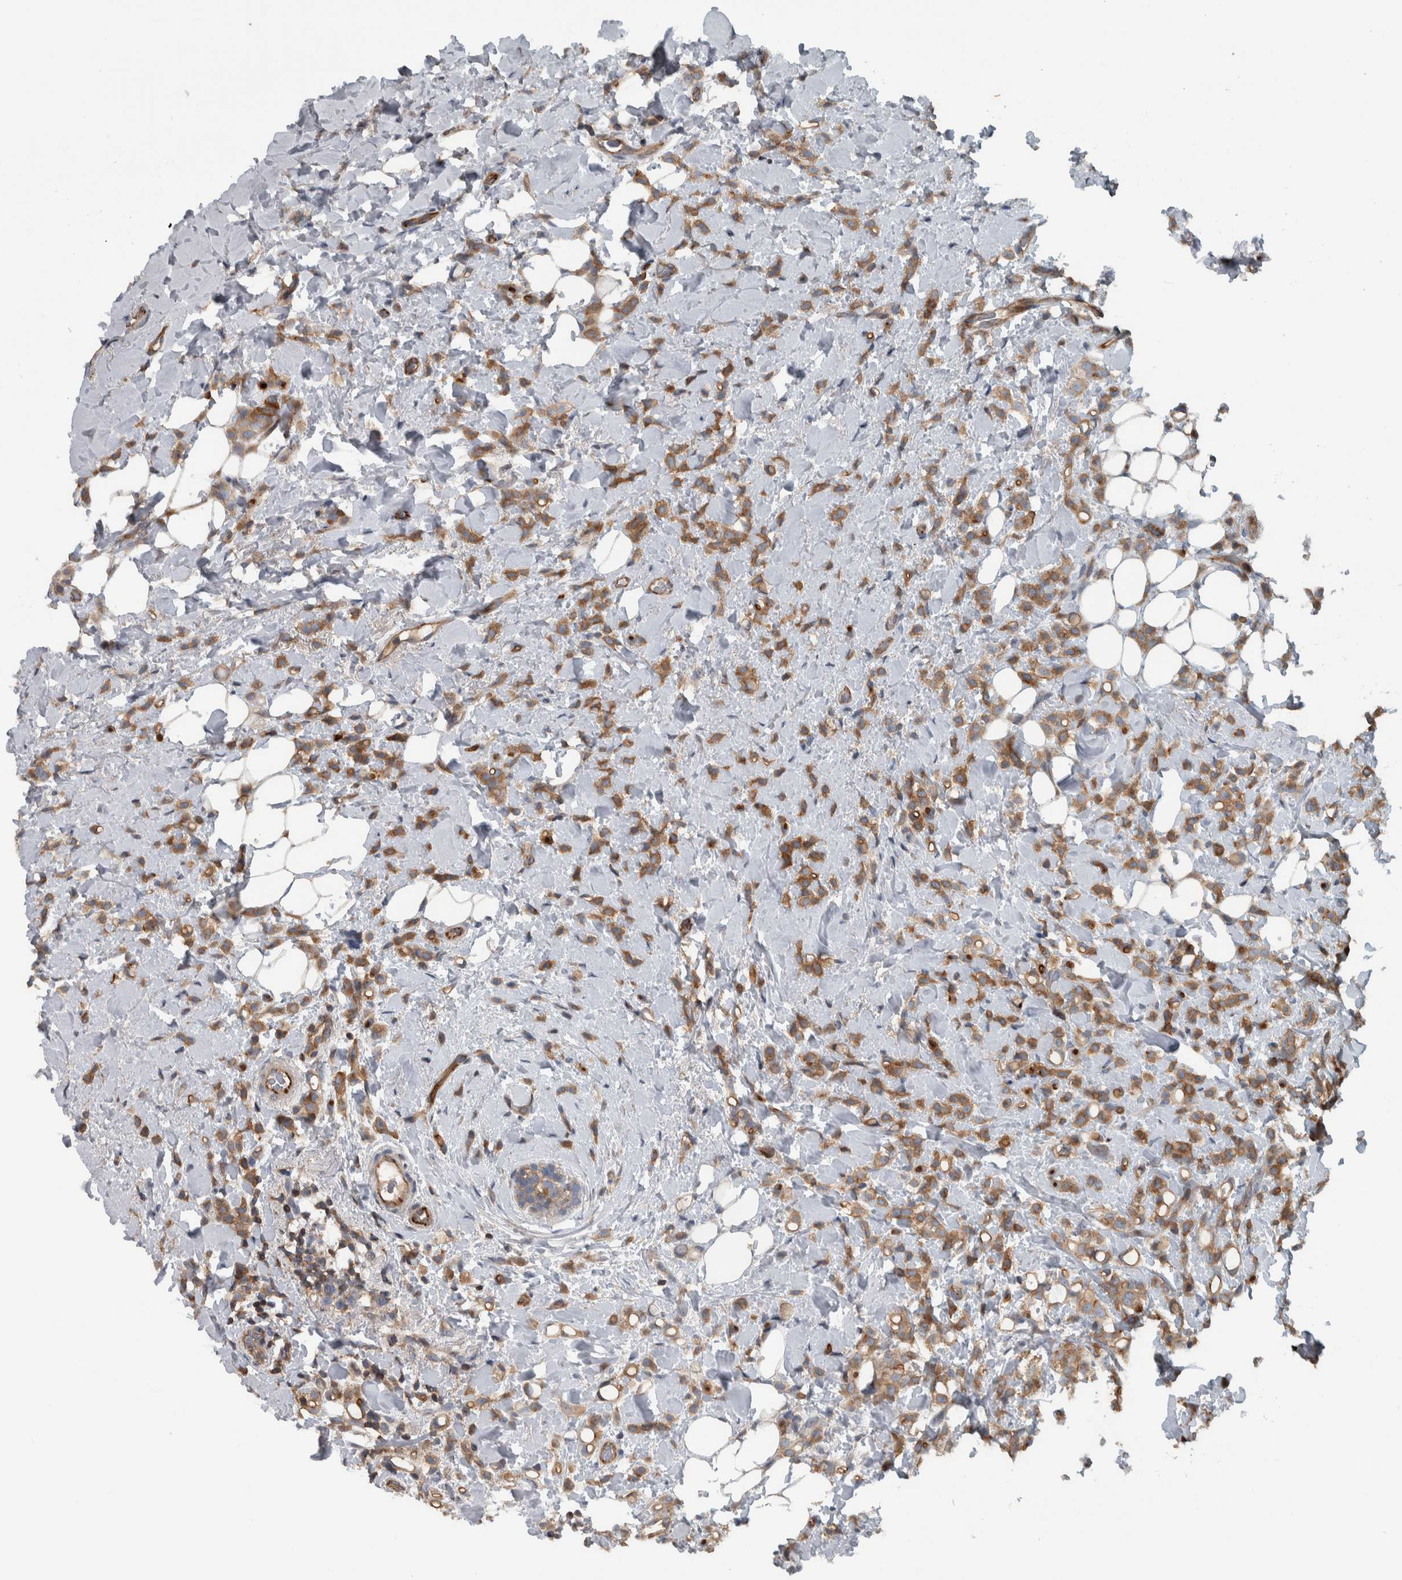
{"staining": {"intensity": "moderate", "quantity": ">75%", "location": "cytoplasmic/membranous"}, "tissue": "breast cancer", "cell_type": "Tumor cells", "image_type": "cancer", "snomed": [{"axis": "morphology", "description": "Normal tissue, NOS"}, {"axis": "morphology", "description": "Lobular carcinoma"}, {"axis": "topography", "description": "Breast"}], "caption": "This is an image of immunohistochemistry (IHC) staining of breast cancer (lobular carcinoma), which shows moderate staining in the cytoplasmic/membranous of tumor cells.", "gene": "BAIAP2L1", "patient": {"sex": "female", "age": 50}}